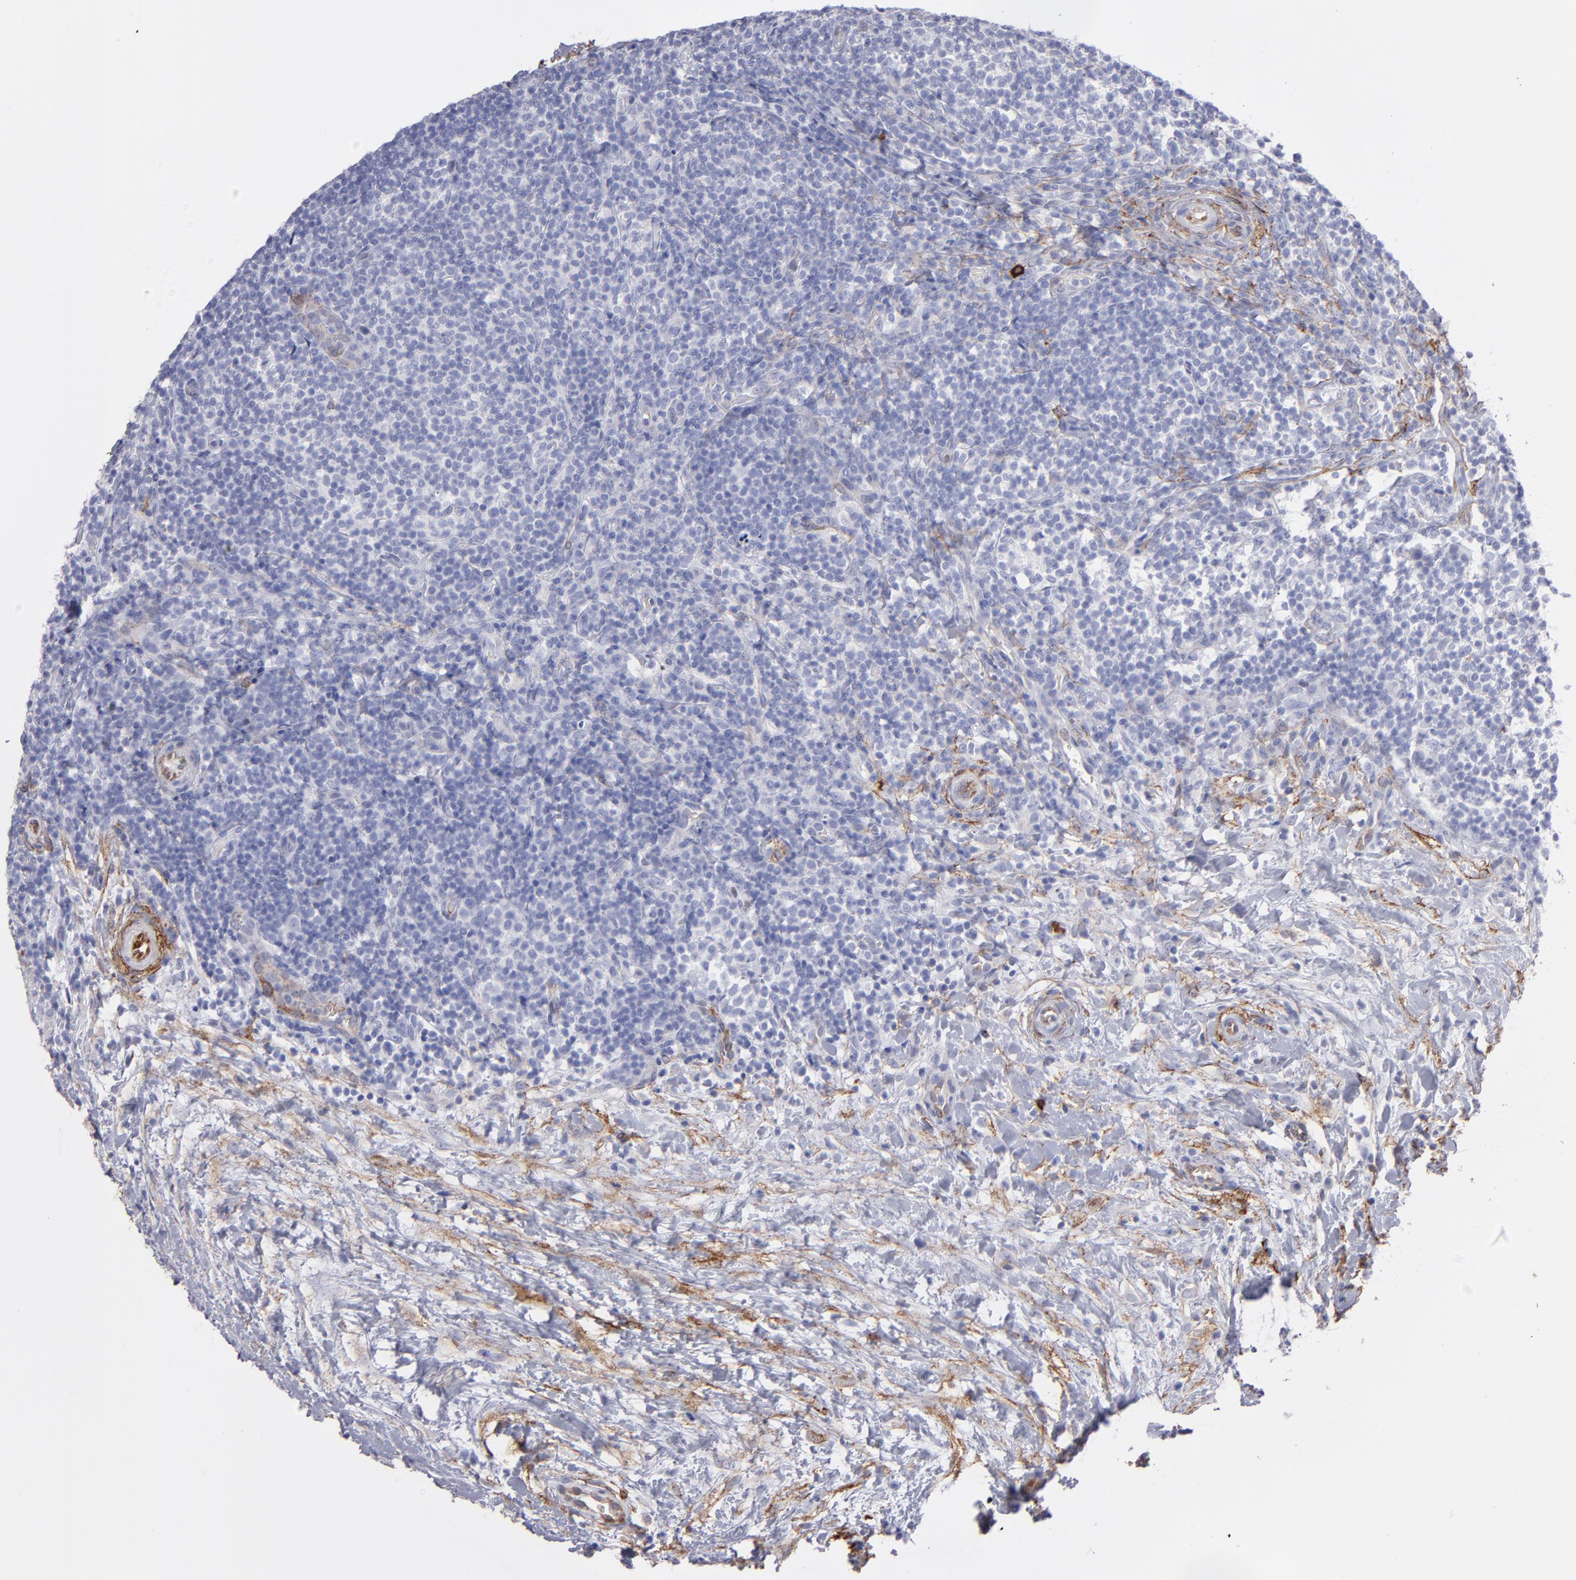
{"staining": {"intensity": "weak", "quantity": "25%-75%", "location": "cytoplasmic/membranous"}, "tissue": "lymphoma", "cell_type": "Tumor cells", "image_type": "cancer", "snomed": [{"axis": "morphology", "description": "Malignant lymphoma, non-Hodgkin's type, Low grade"}, {"axis": "topography", "description": "Lymph node"}], "caption": "Low-grade malignant lymphoma, non-Hodgkin's type stained with immunohistochemistry exhibits weak cytoplasmic/membranous staining in about 25%-75% of tumor cells.", "gene": "AHNAK2", "patient": {"sex": "female", "age": 76}}